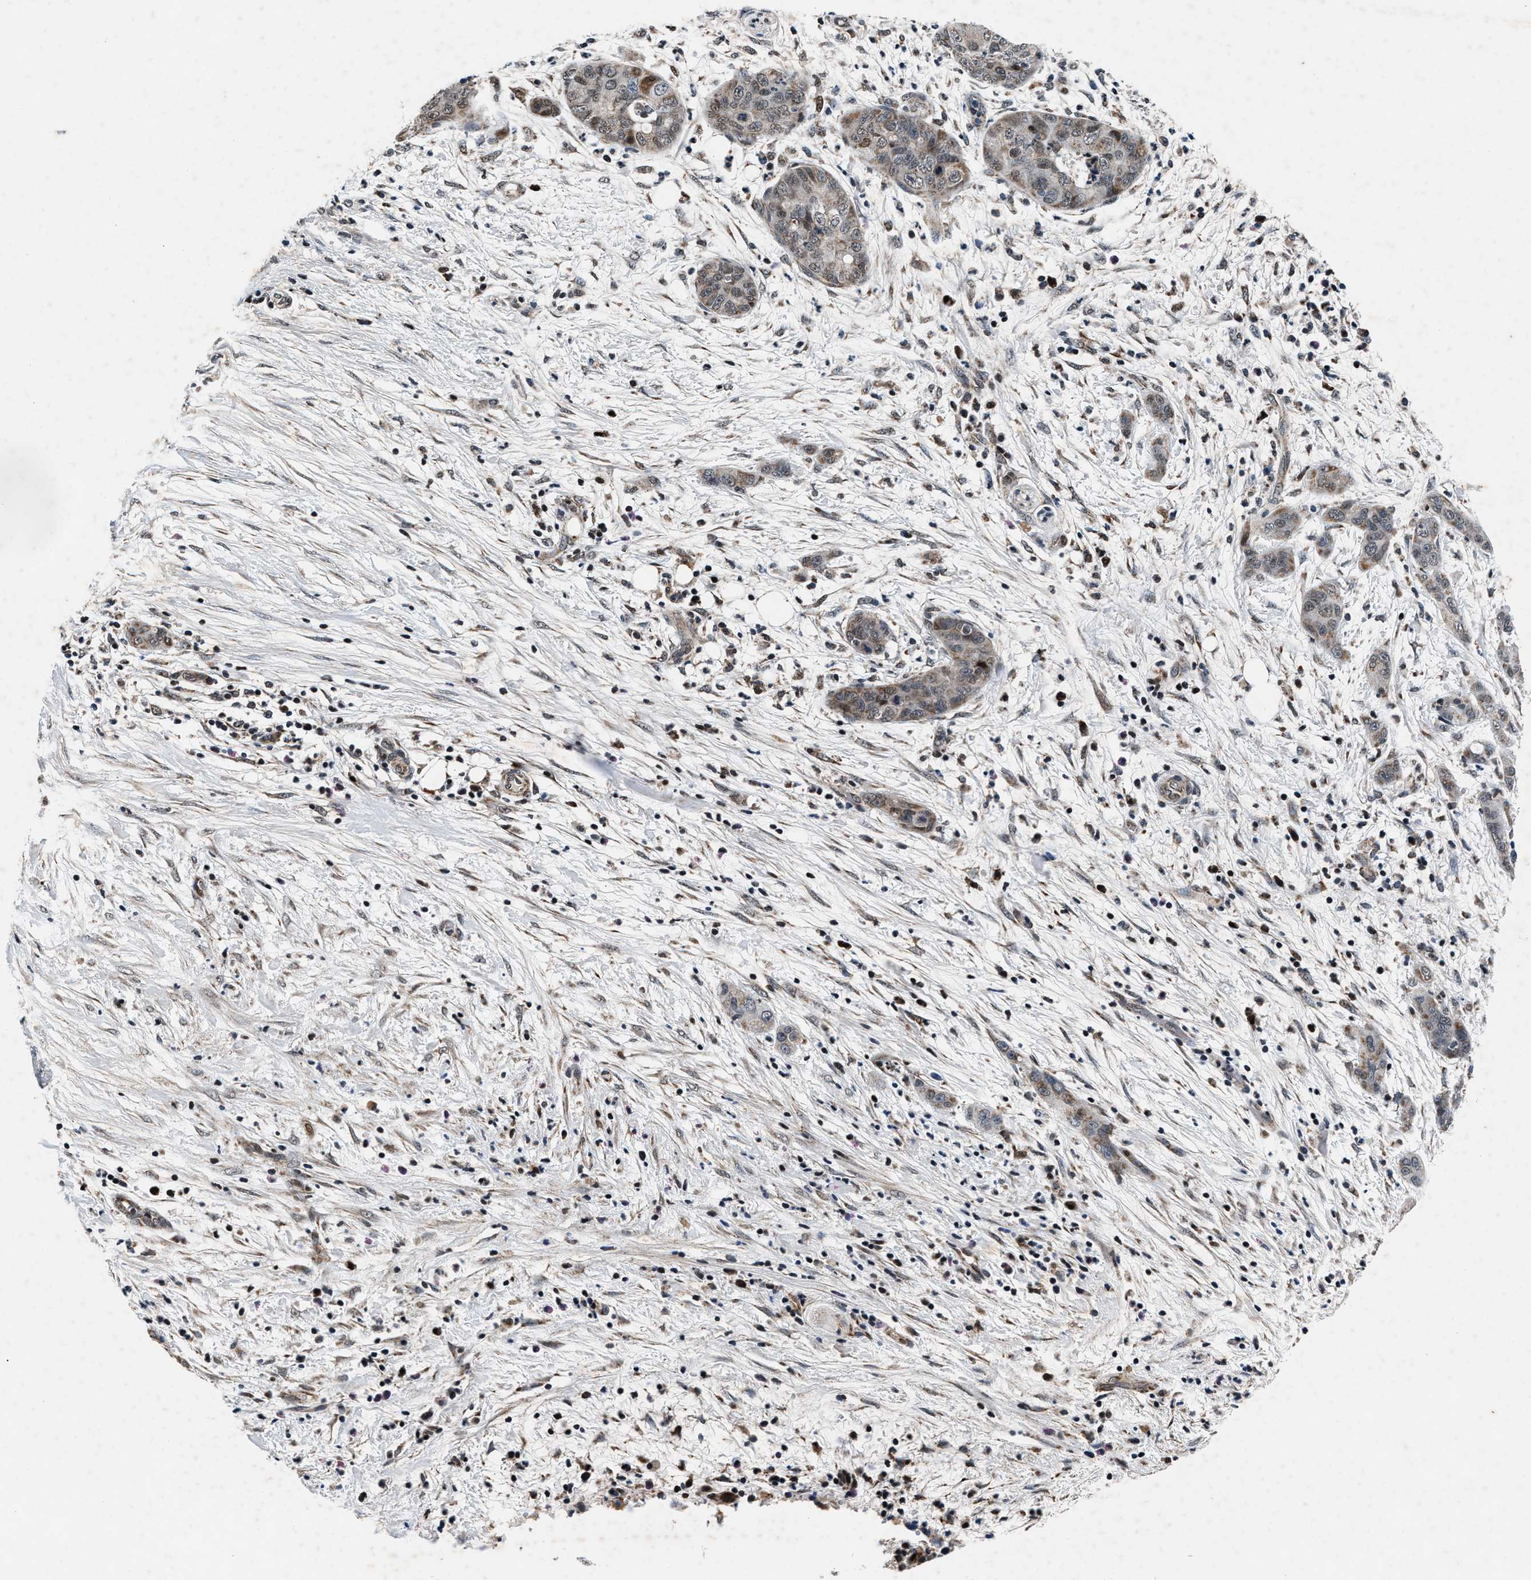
{"staining": {"intensity": "weak", "quantity": "<25%", "location": "nuclear"}, "tissue": "pancreatic cancer", "cell_type": "Tumor cells", "image_type": "cancer", "snomed": [{"axis": "morphology", "description": "Adenocarcinoma, NOS"}, {"axis": "topography", "description": "Pancreas"}], "caption": "Immunohistochemistry (IHC) image of neoplastic tissue: human pancreatic cancer (adenocarcinoma) stained with DAB (3,3'-diaminobenzidine) displays no significant protein expression in tumor cells.", "gene": "PRRC2B", "patient": {"sex": "female", "age": 78}}